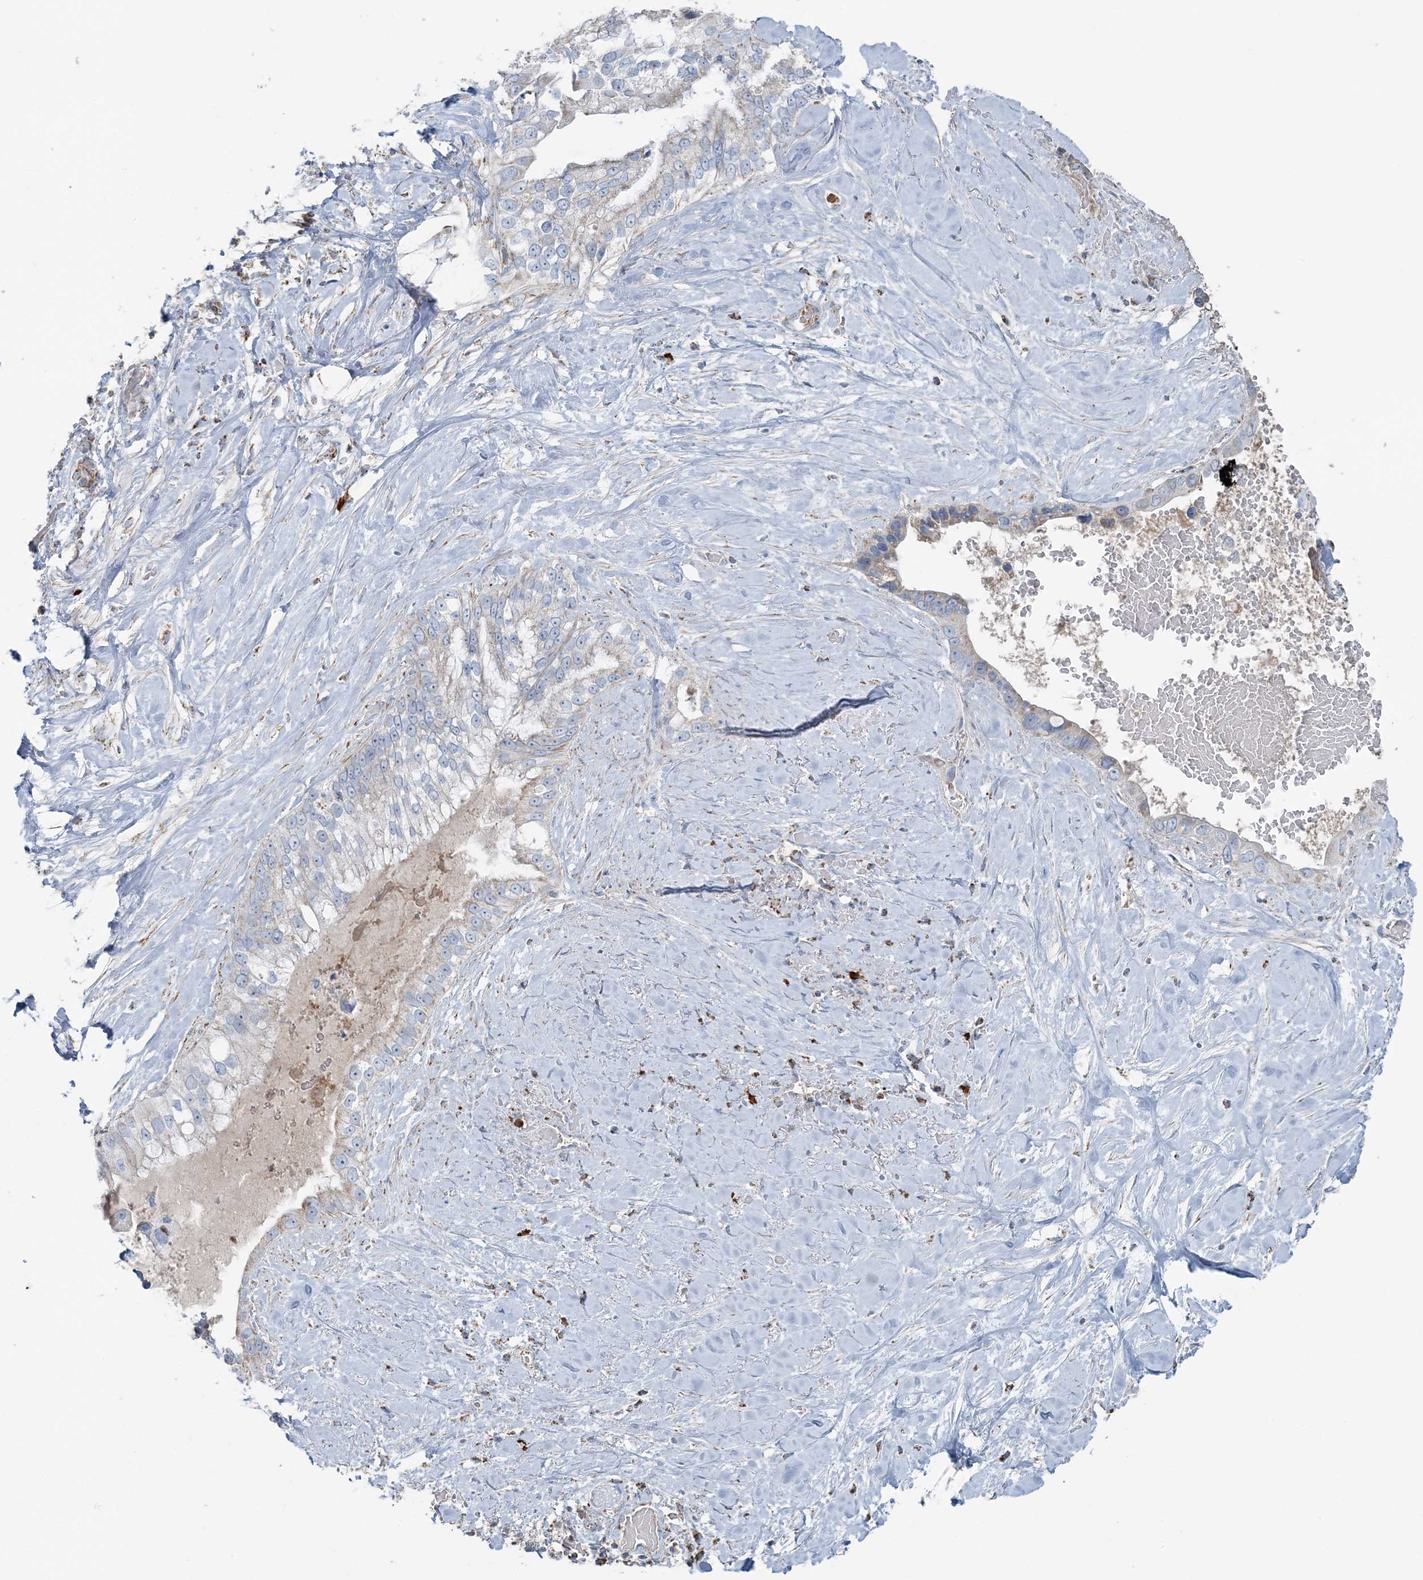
{"staining": {"intensity": "negative", "quantity": "none", "location": "none"}, "tissue": "pancreatic cancer", "cell_type": "Tumor cells", "image_type": "cancer", "snomed": [{"axis": "morphology", "description": "Inflammation, NOS"}, {"axis": "morphology", "description": "Adenocarcinoma, NOS"}, {"axis": "topography", "description": "Pancreas"}], "caption": "There is no significant staining in tumor cells of pancreatic cancer (adenocarcinoma).", "gene": "SLC22A16", "patient": {"sex": "female", "age": 56}}